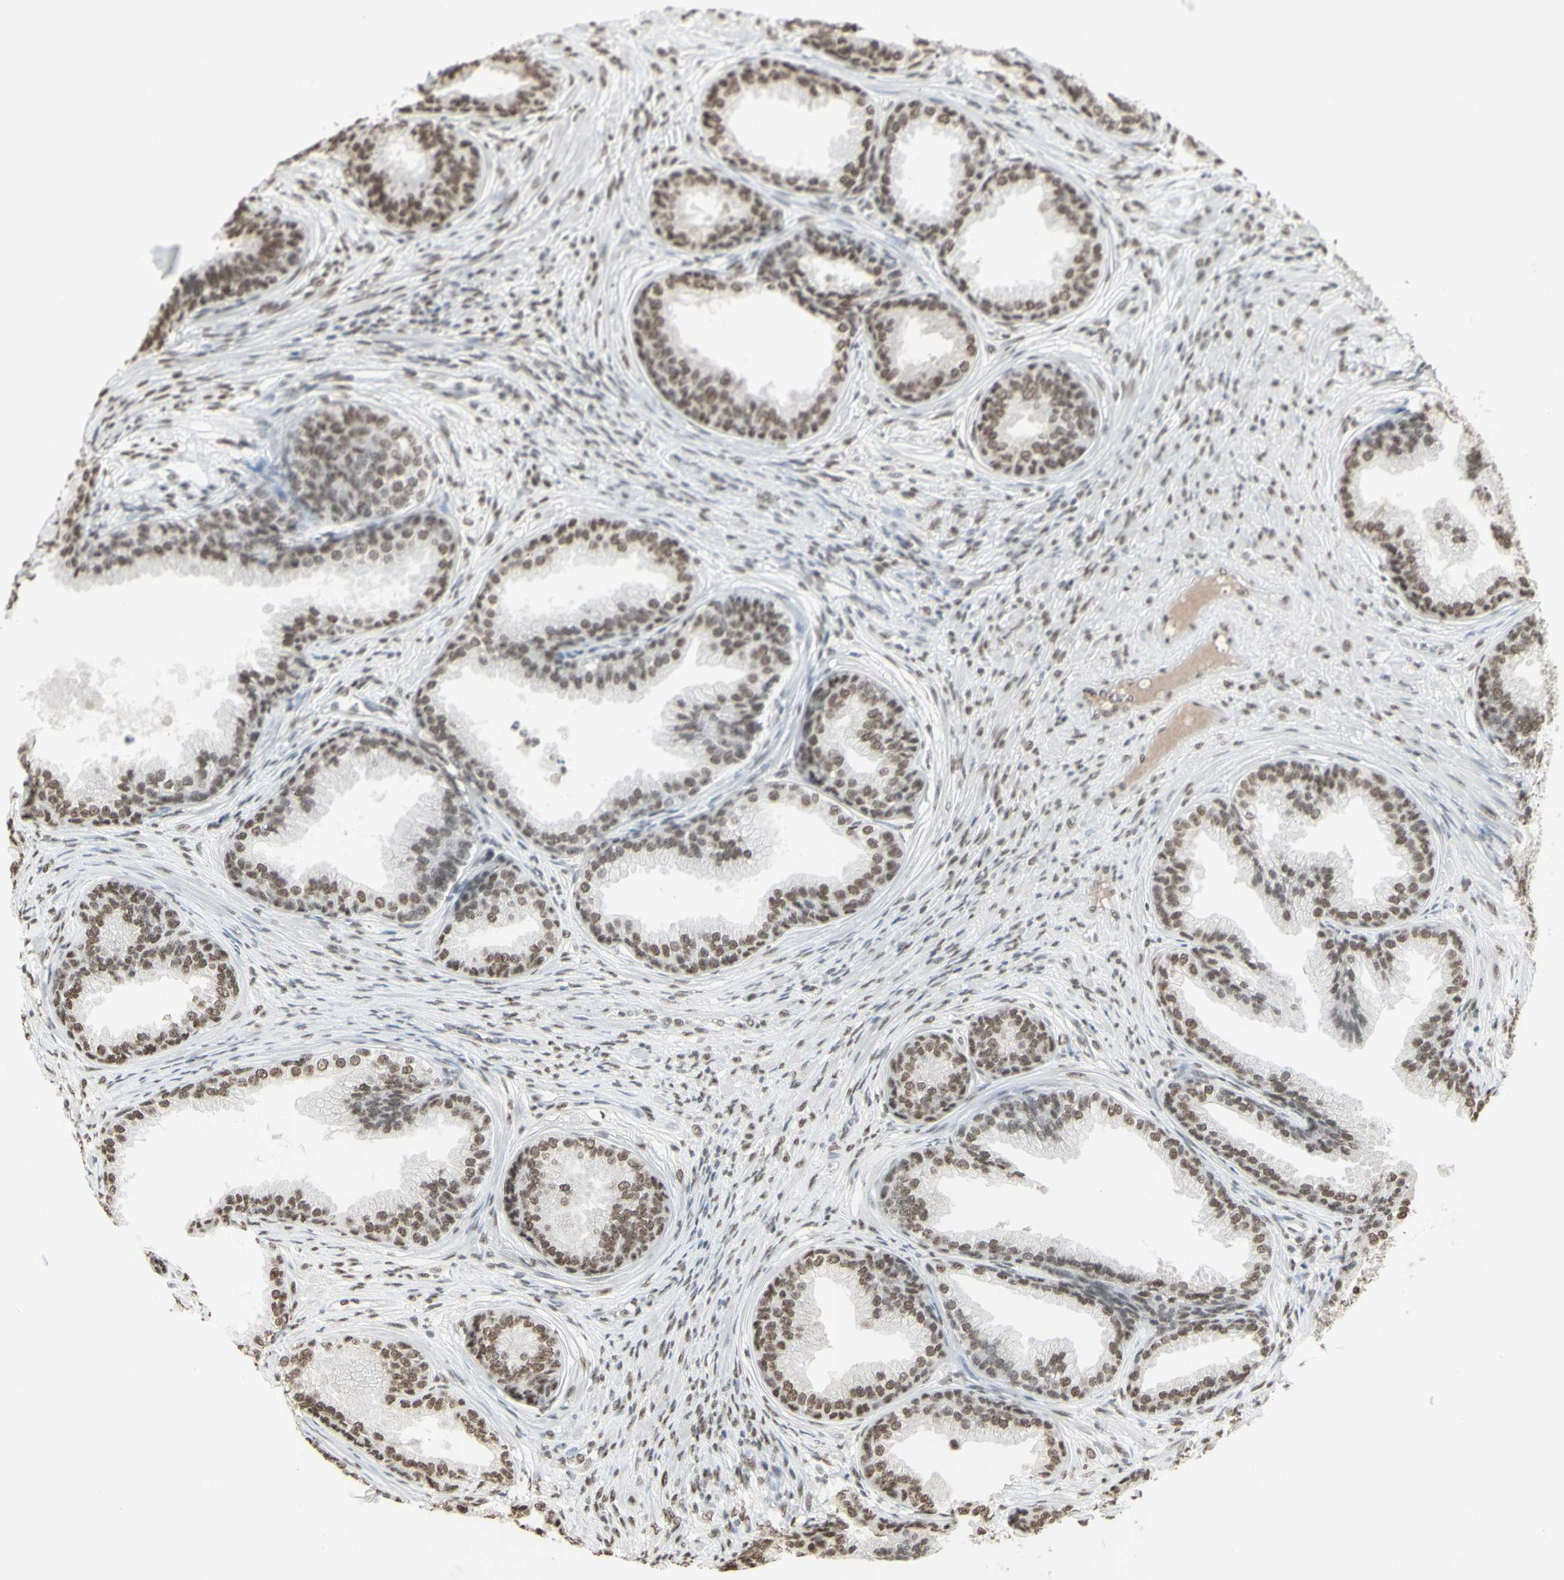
{"staining": {"intensity": "moderate", "quantity": ">75%", "location": "nuclear"}, "tissue": "prostate", "cell_type": "Glandular cells", "image_type": "normal", "snomed": [{"axis": "morphology", "description": "Normal tissue, NOS"}, {"axis": "topography", "description": "Prostate"}], "caption": "Prostate stained with a brown dye displays moderate nuclear positive positivity in about >75% of glandular cells.", "gene": "TRIM28", "patient": {"sex": "male", "age": 76}}